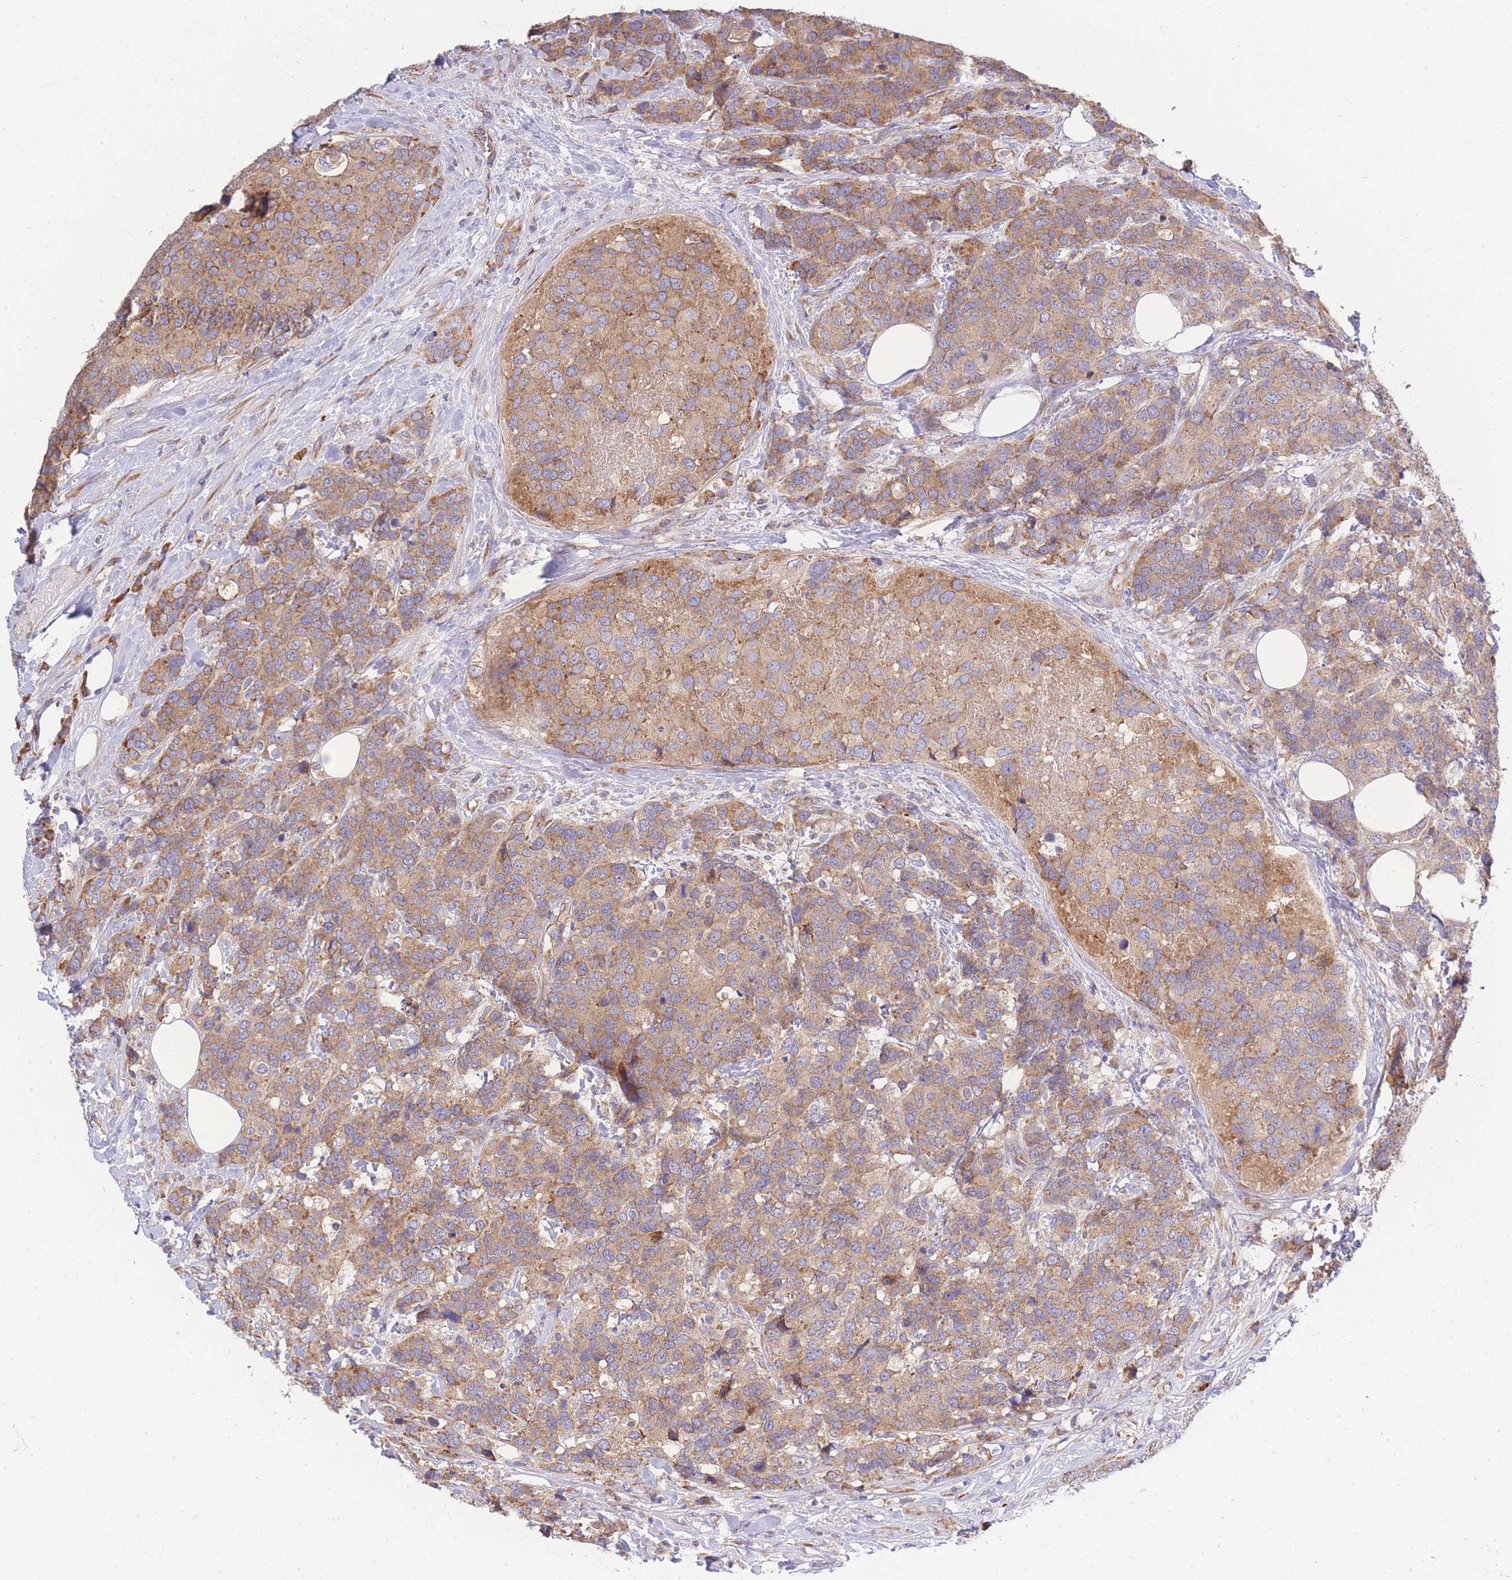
{"staining": {"intensity": "moderate", "quantity": ">75%", "location": "cytoplasmic/membranous"}, "tissue": "breast cancer", "cell_type": "Tumor cells", "image_type": "cancer", "snomed": [{"axis": "morphology", "description": "Lobular carcinoma"}, {"axis": "topography", "description": "Breast"}], "caption": "The immunohistochemical stain shows moderate cytoplasmic/membranous expression in tumor cells of lobular carcinoma (breast) tissue.", "gene": "BEX1", "patient": {"sex": "female", "age": 59}}